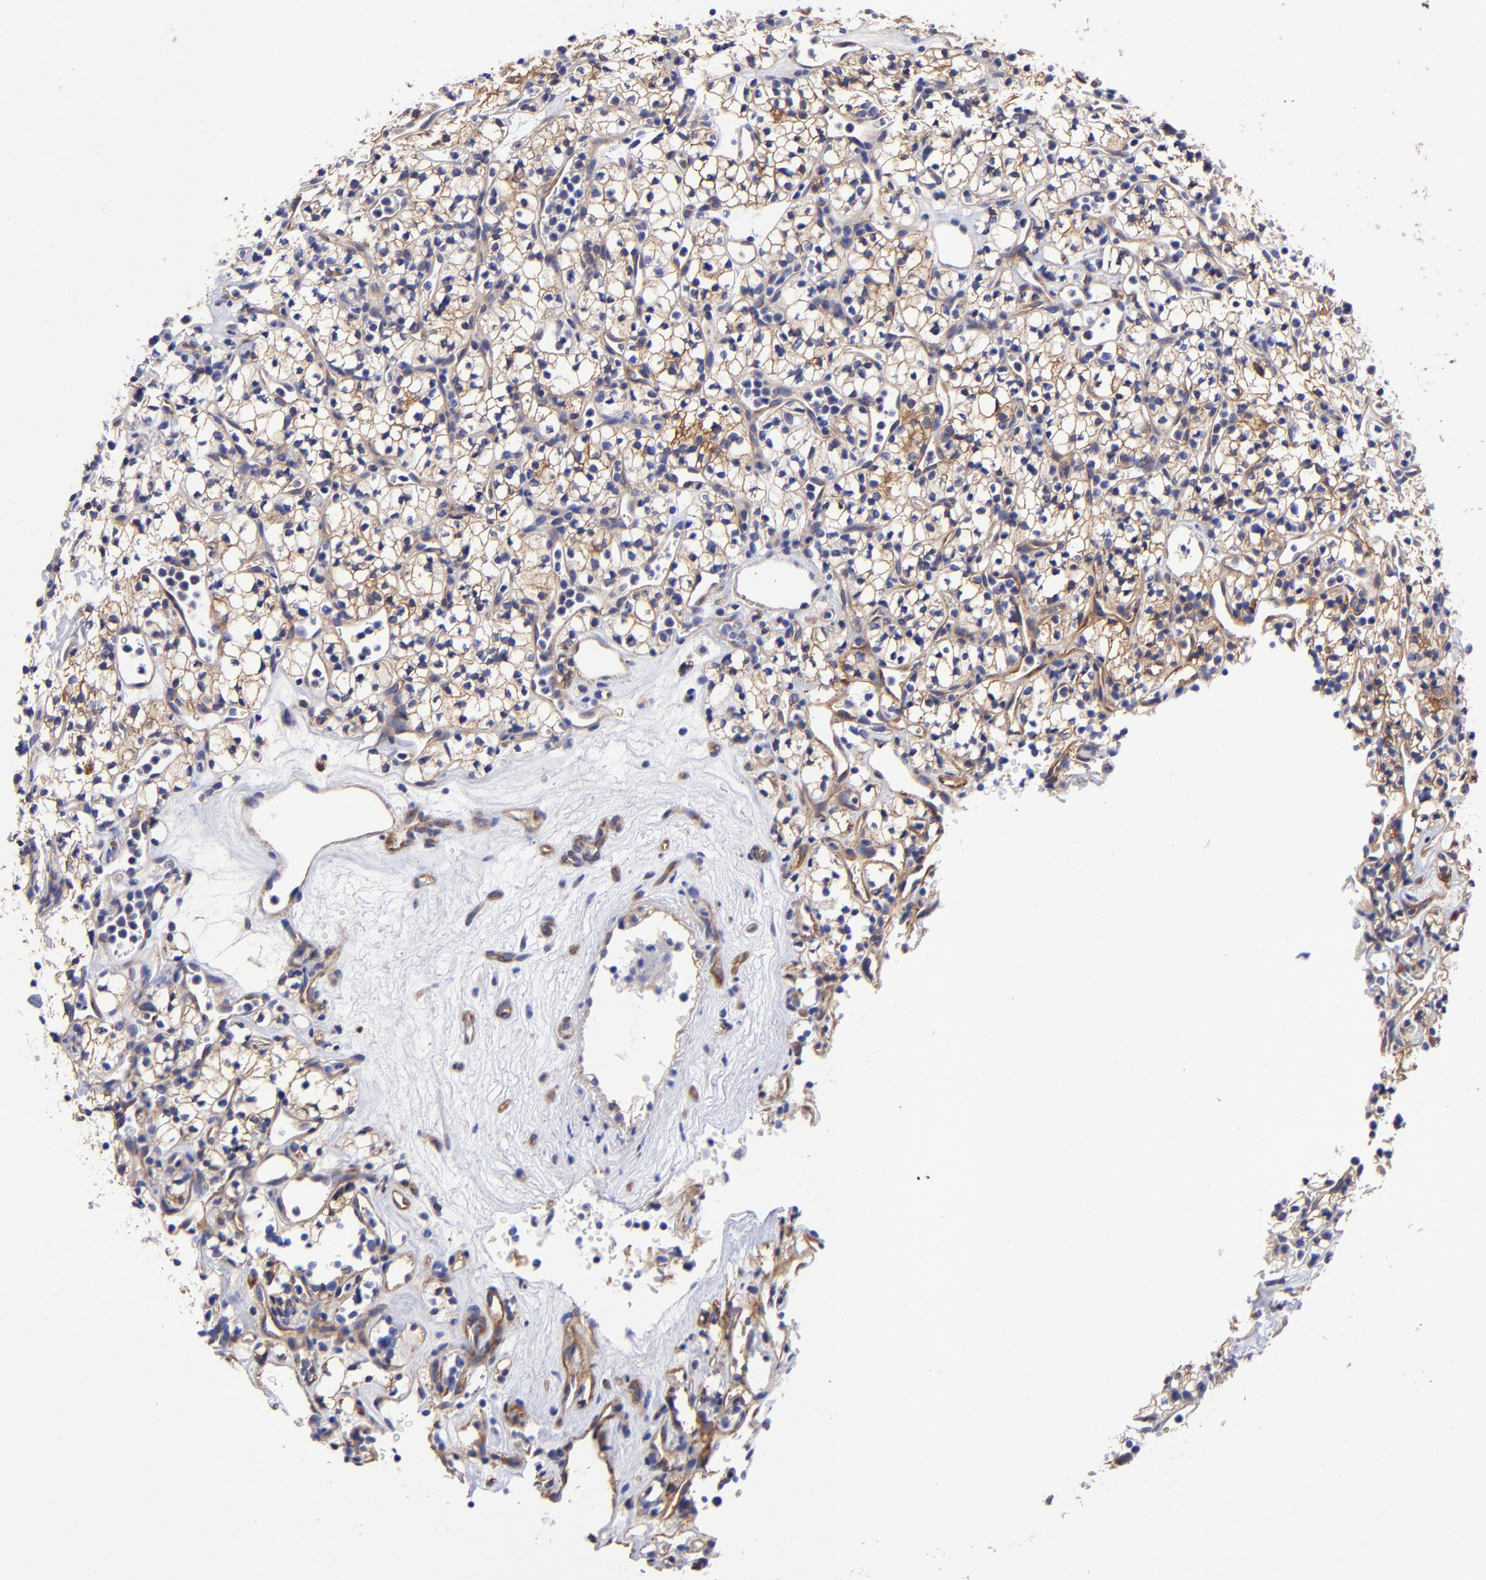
{"staining": {"intensity": "moderate", "quantity": "<25%", "location": "cytoplasmic/membranous"}, "tissue": "renal cancer", "cell_type": "Tumor cells", "image_type": "cancer", "snomed": [{"axis": "morphology", "description": "Adenocarcinoma, NOS"}, {"axis": "topography", "description": "Kidney"}], "caption": "Immunohistochemical staining of human renal cancer exhibits low levels of moderate cytoplasmic/membranous positivity in about <25% of tumor cells.", "gene": "PPFIBP1", "patient": {"sex": "male", "age": 59}}